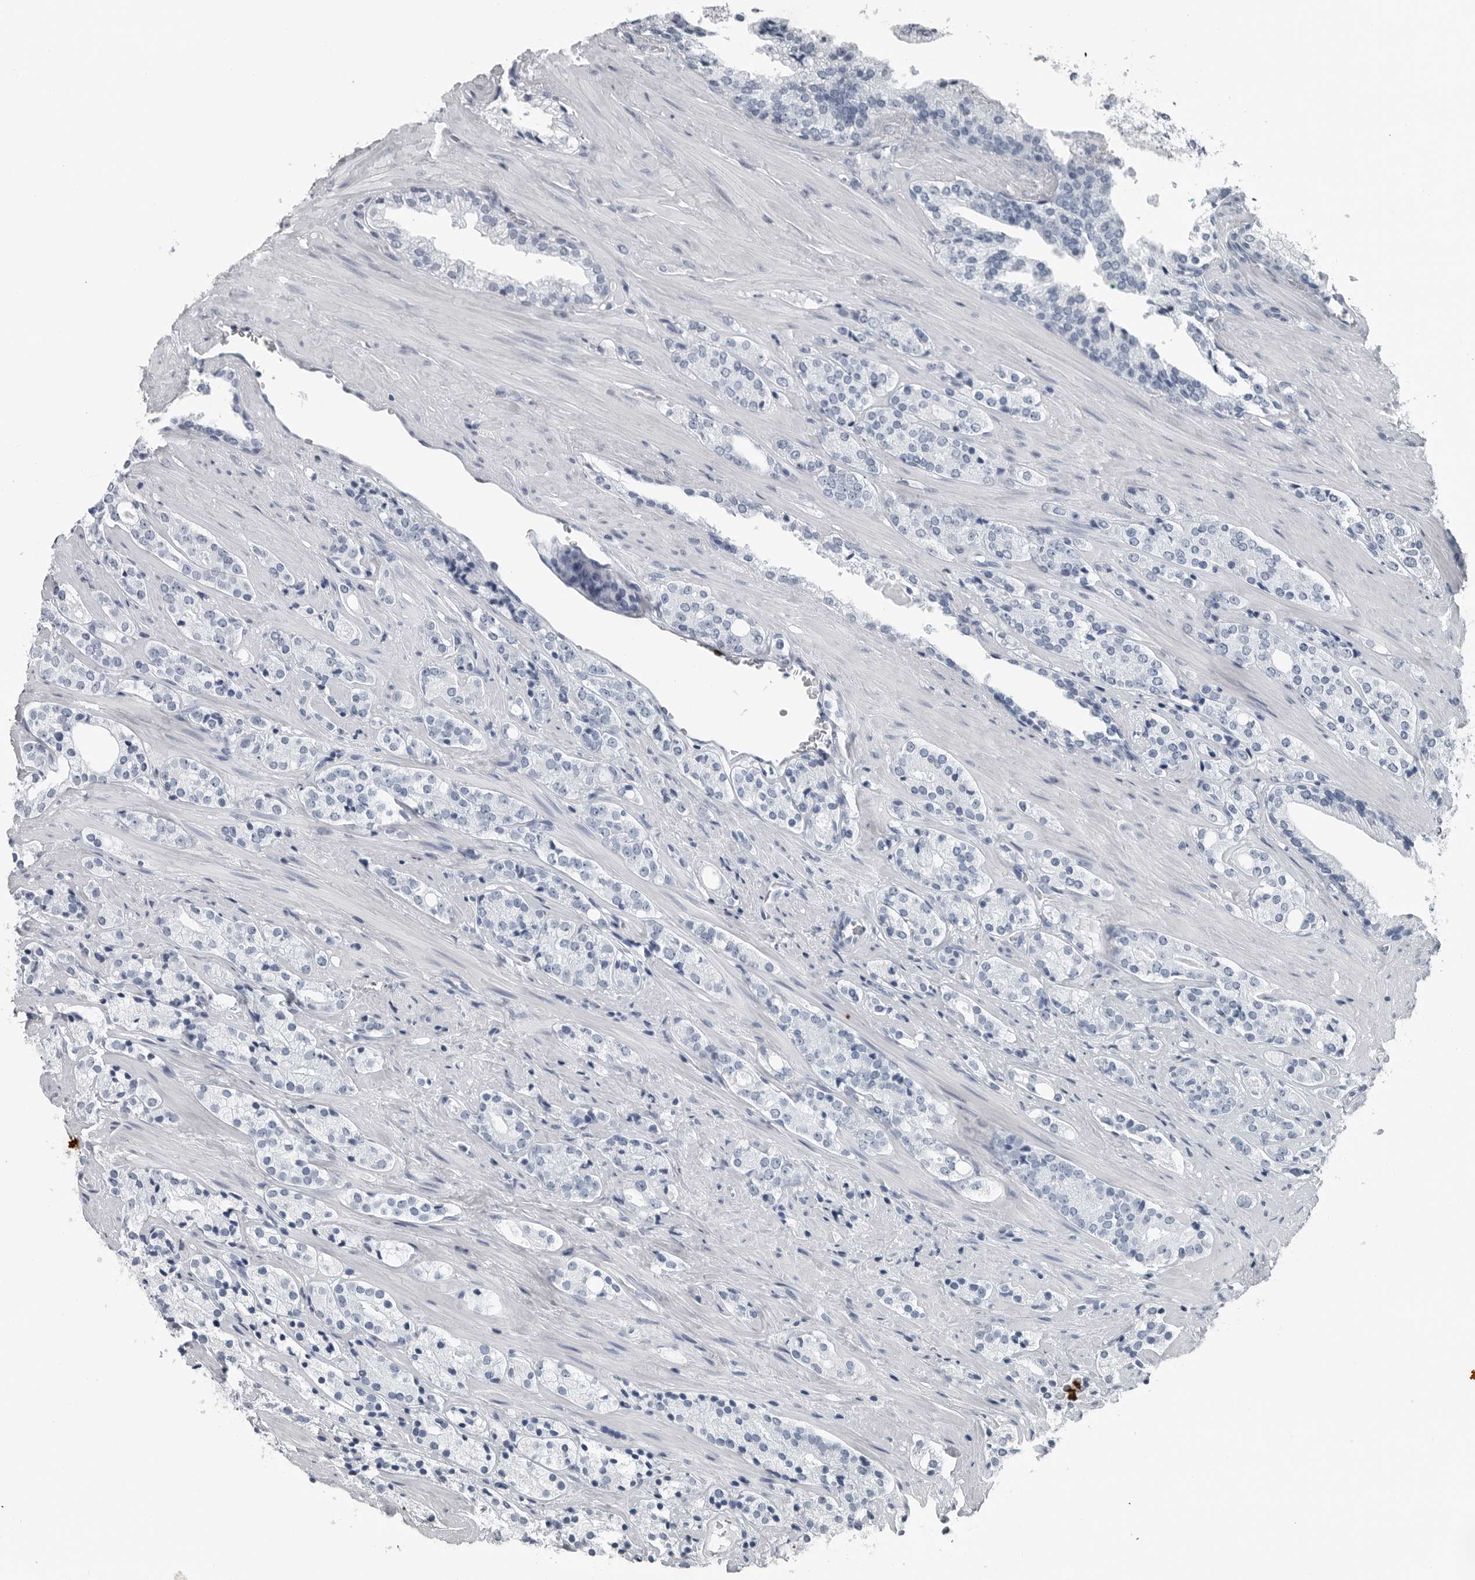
{"staining": {"intensity": "negative", "quantity": "none", "location": "none"}, "tissue": "prostate cancer", "cell_type": "Tumor cells", "image_type": "cancer", "snomed": [{"axis": "morphology", "description": "Adenocarcinoma, High grade"}, {"axis": "topography", "description": "Prostate"}], "caption": "An image of human prostate cancer is negative for staining in tumor cells. The staining was performed using DAB to visualize the protein expression in brown, while the nuclei were stained in blue with hematoxylin (Magnification: 20x).", "gene": "SPINK1", "patient": {"sex": "male", "age": 71}}